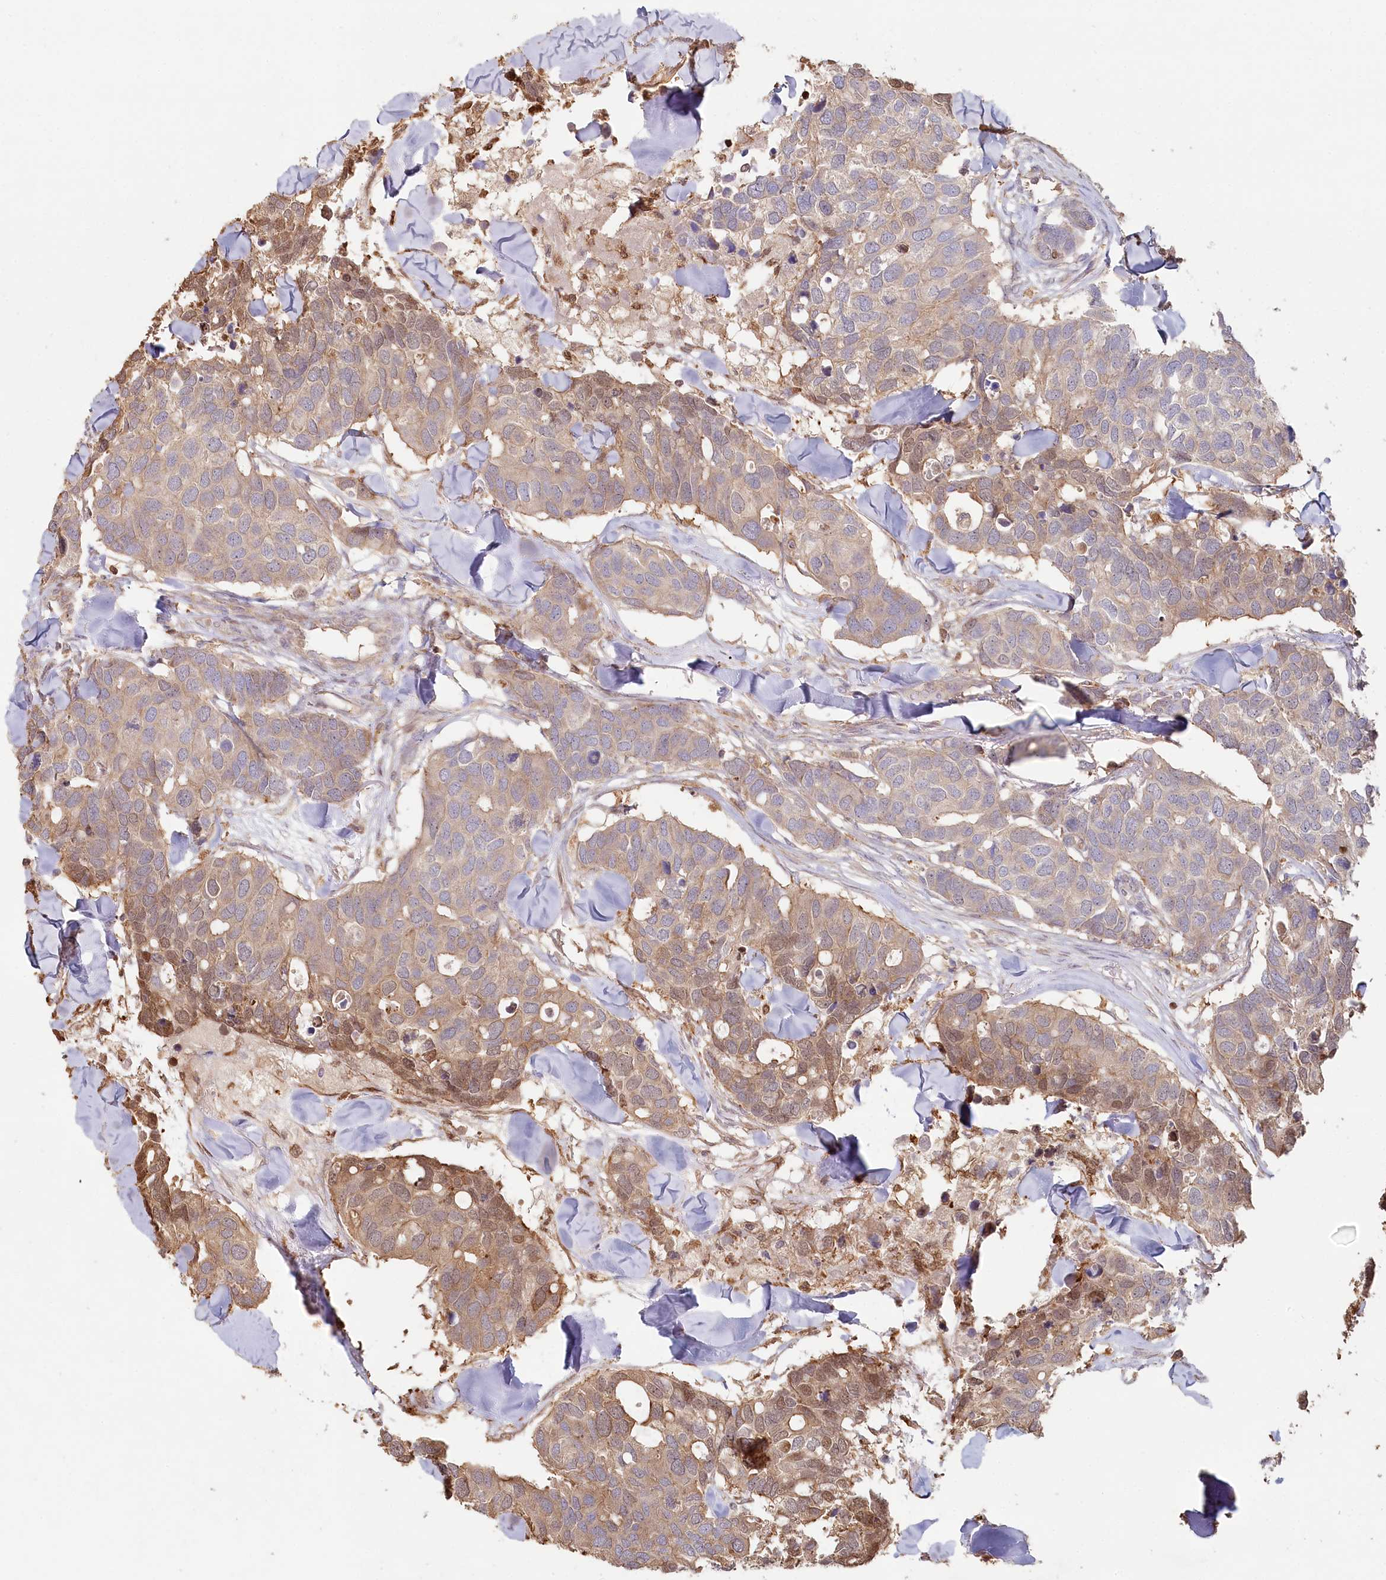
{"staining": {"intensity": "moderate", "quantity": "25%-75%", "location": "cytoplasmic/membranous"}, "tissue": "breast cancer", "cell_type": "Tumor cells", "image_type": "cancer", "snomed": [{"axis": "morphology", "description": "Duct carcinoma"}, {"axis": "topography", "description": "Breast"}], "caption": "Immunohistochemistry (IHC) micrograph of neoplastic tissue: human breast cancer (invasive ductal carcinoma) stained using immunohistochemistry (IHC) demonstrates medium levels of moderate protein expression localized specifically in the cytoplasmic/membranous of tumor cells, appearing as a cytoplasmic/membranous brown color.", "gene": "HAL", "patient": {"sex": "female", "age": 83}}